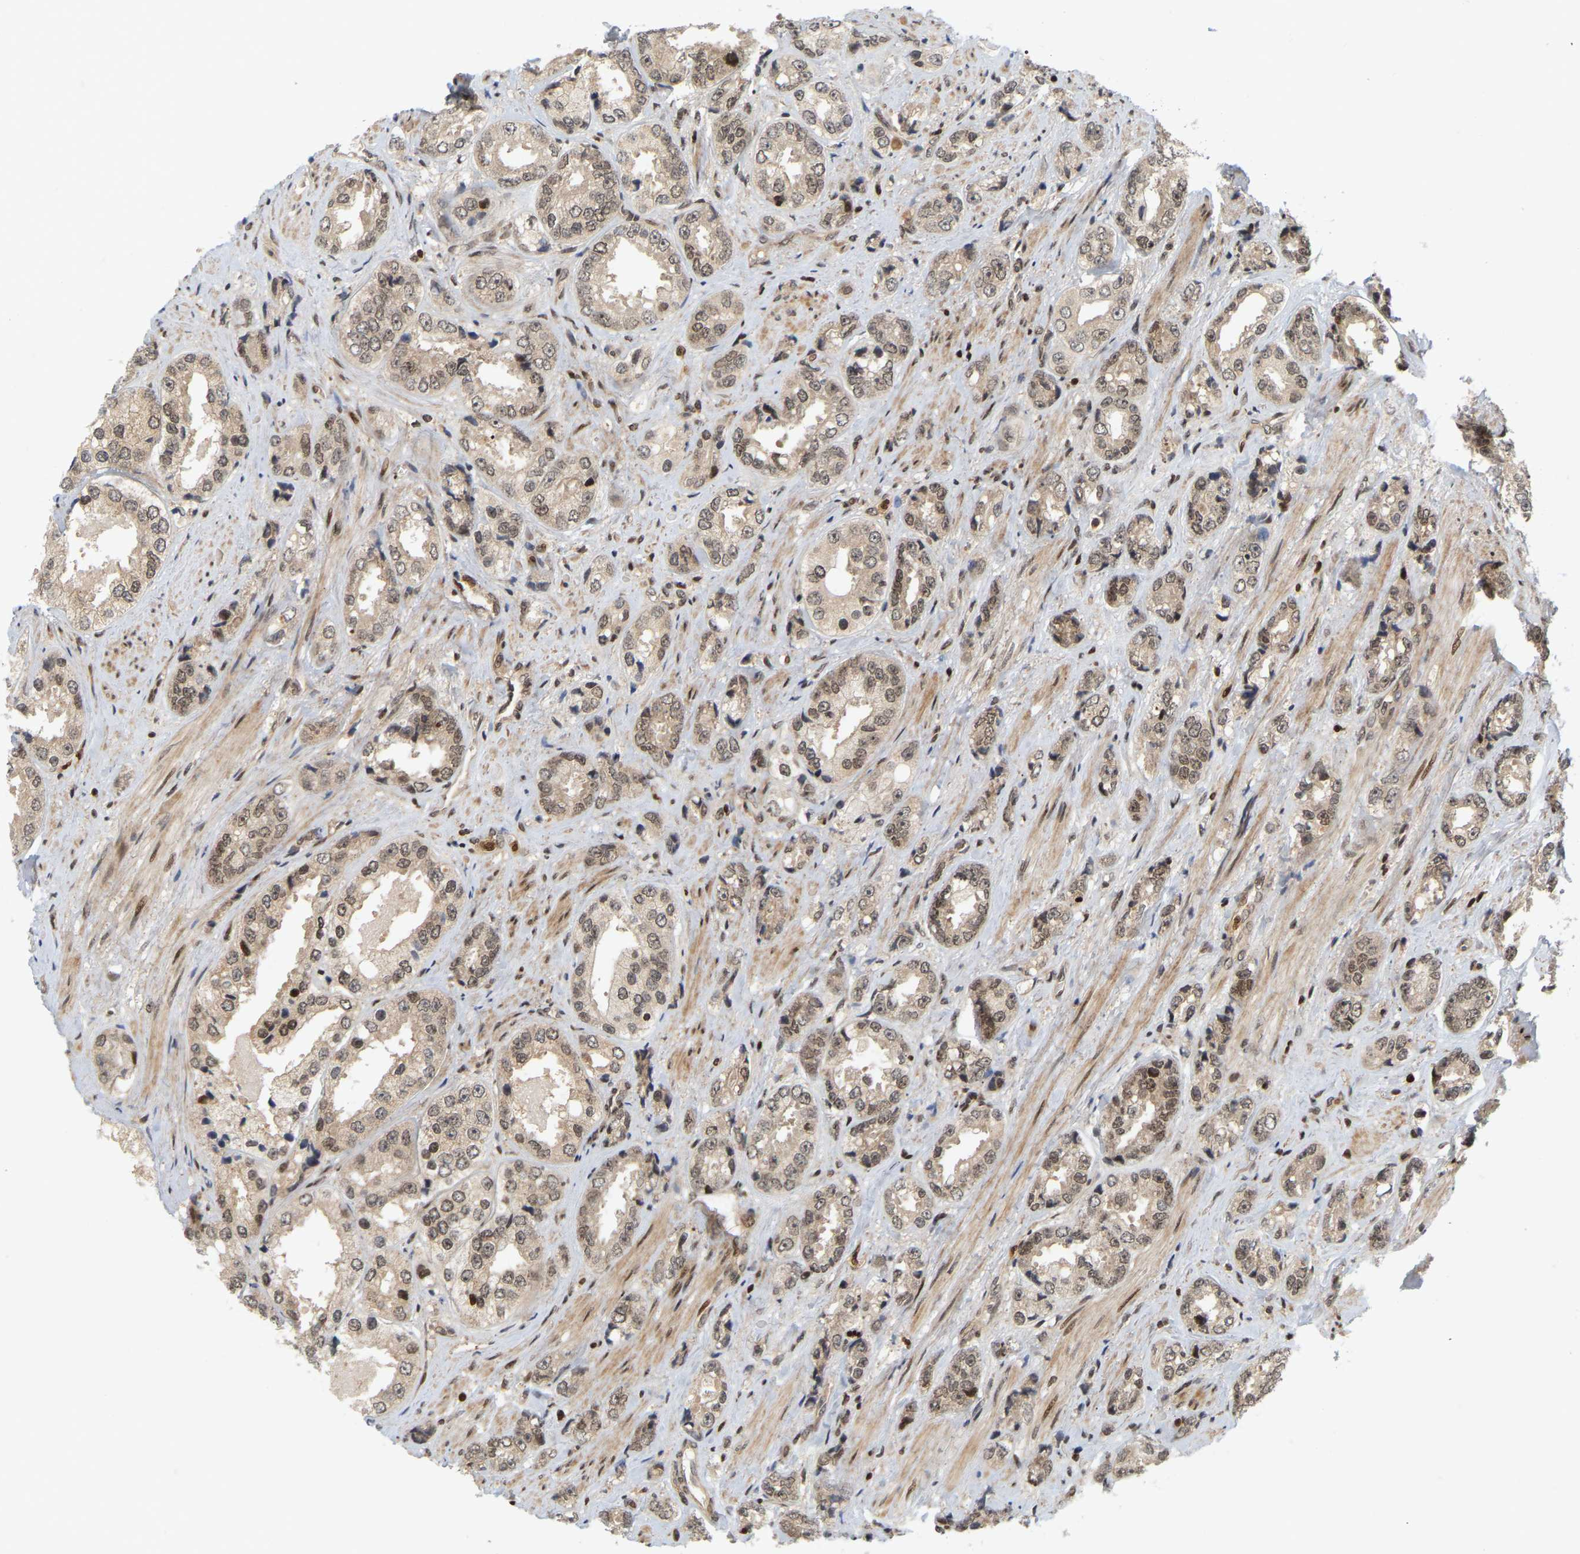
{"staining": {"intensity": "weak", "quantity": ">75%", "location": "cytoplasmic/membranous,nuclear"}, "tissue": "prostate cancer", "cell_type": "Tumor cells", "image_type": "cancer", "snomed": [{"axis": "morphology", "description": "Adenocarcinoma, High grade"}, {"axis": "topography", "description": "Prostate"}], "caption": "Immunohistochemistry (DAB) staining of prostate cancer exhibits weak cytoplasmic/membranous and nuclear protein staining in approximately >75% of tumor cells. (Stains: DAB in brown, nuclei in blue, Microscopy: brightfield microscopy at high magnification).", "gene": "NFE2L2", "patient": {"sex": "male", "age": 61}}